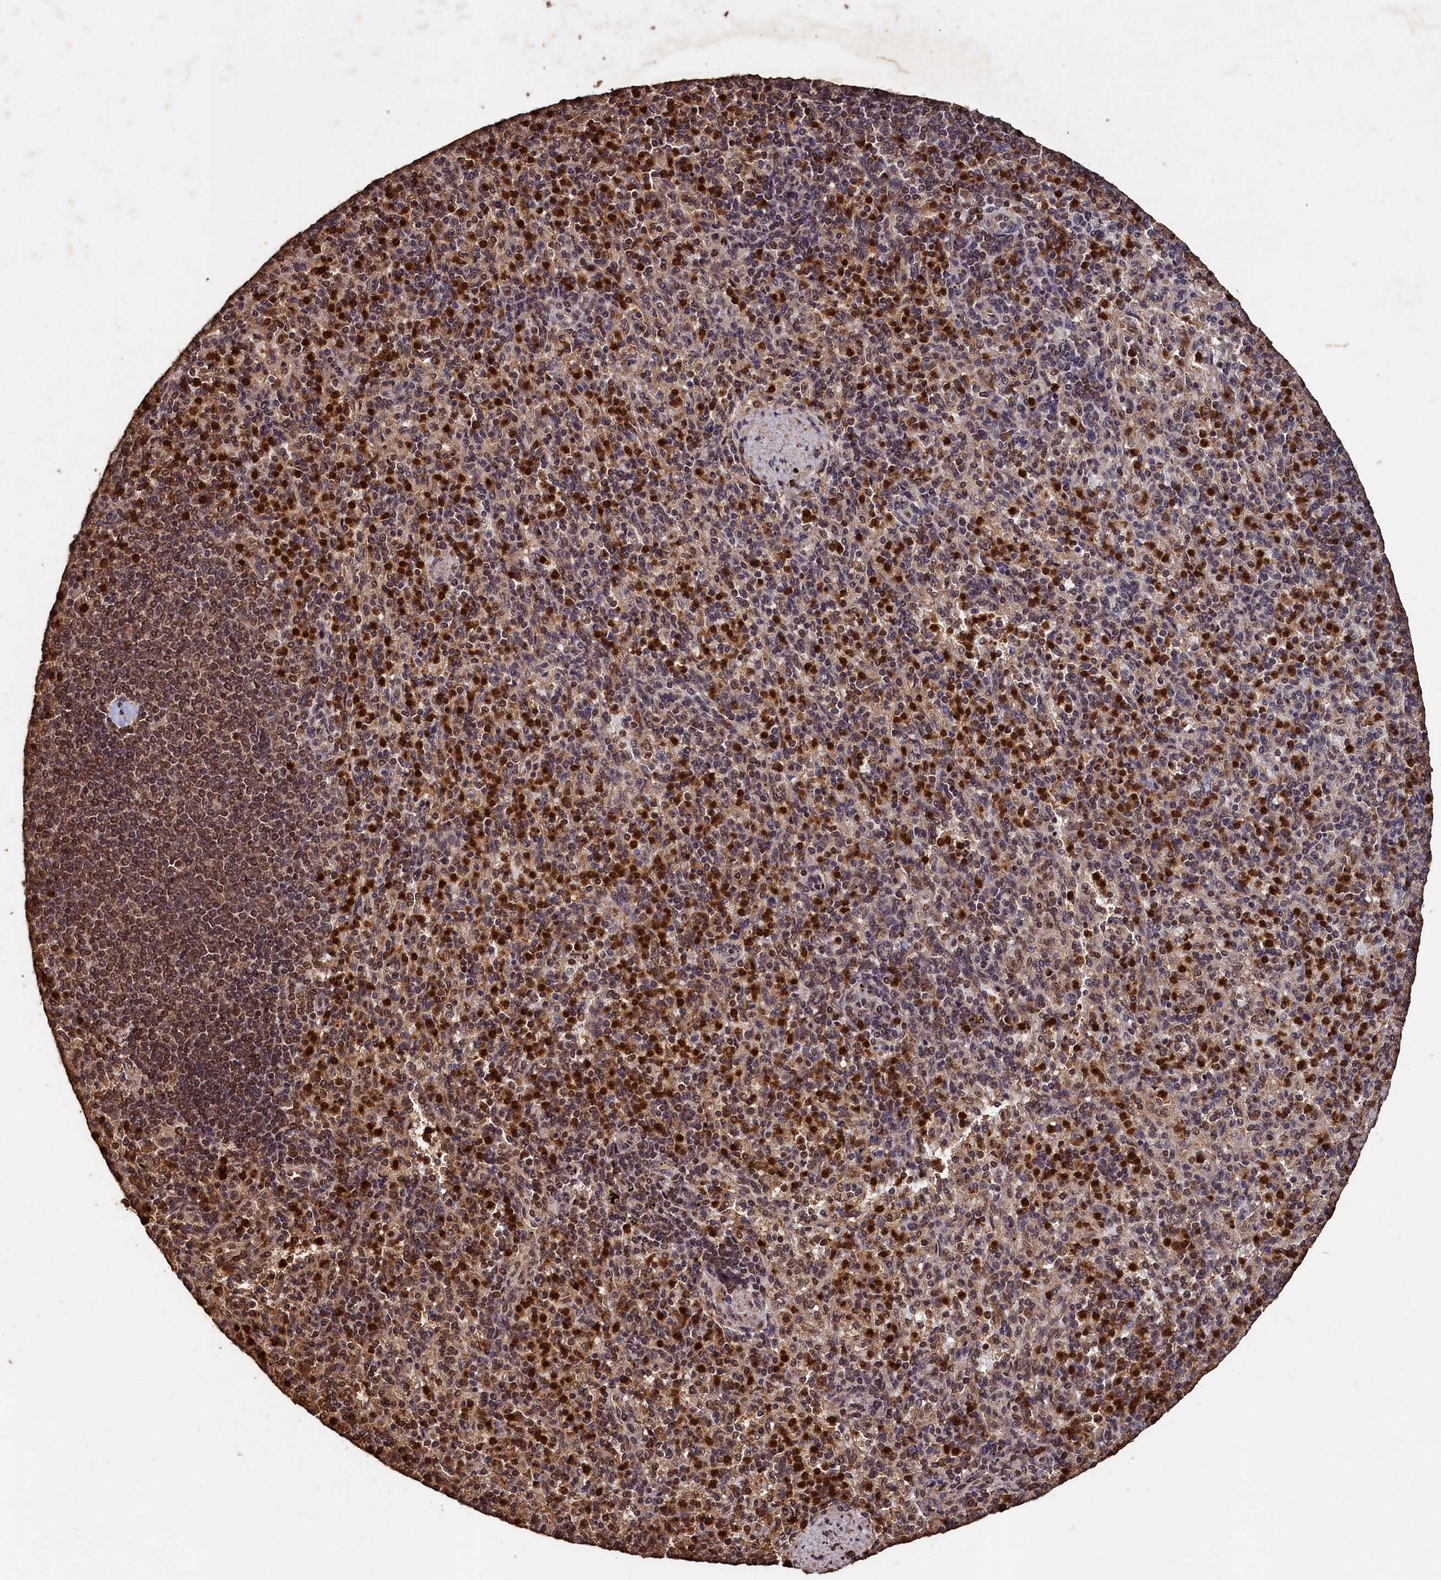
{"staining": {"intensity": "strong", "quantity": "25%-75%", "location": "cytoplasmic/membranous,nuclear"}, "tissue": "spleen", "cell_type": "Cells in red pulp", "image_type": "normal", "snomed": [{"axis": "morphology", "description": "Normal tissue, NOS"}, {"axis": "topography", "description": "Spleen"}], "caption": "Immunohistochemical staining of benign human spleen displays strong cytoplasmic/membranous,nuclear protein expression in approximately 25%-75% of cells in red pulp. The staining is performed using DAB brown chromogen to label protein expression. The nuclei are counter-stained blue using hematoxylin.", "gene": "CEP57L1", "patient": {"sex": "female", "age": 74}}